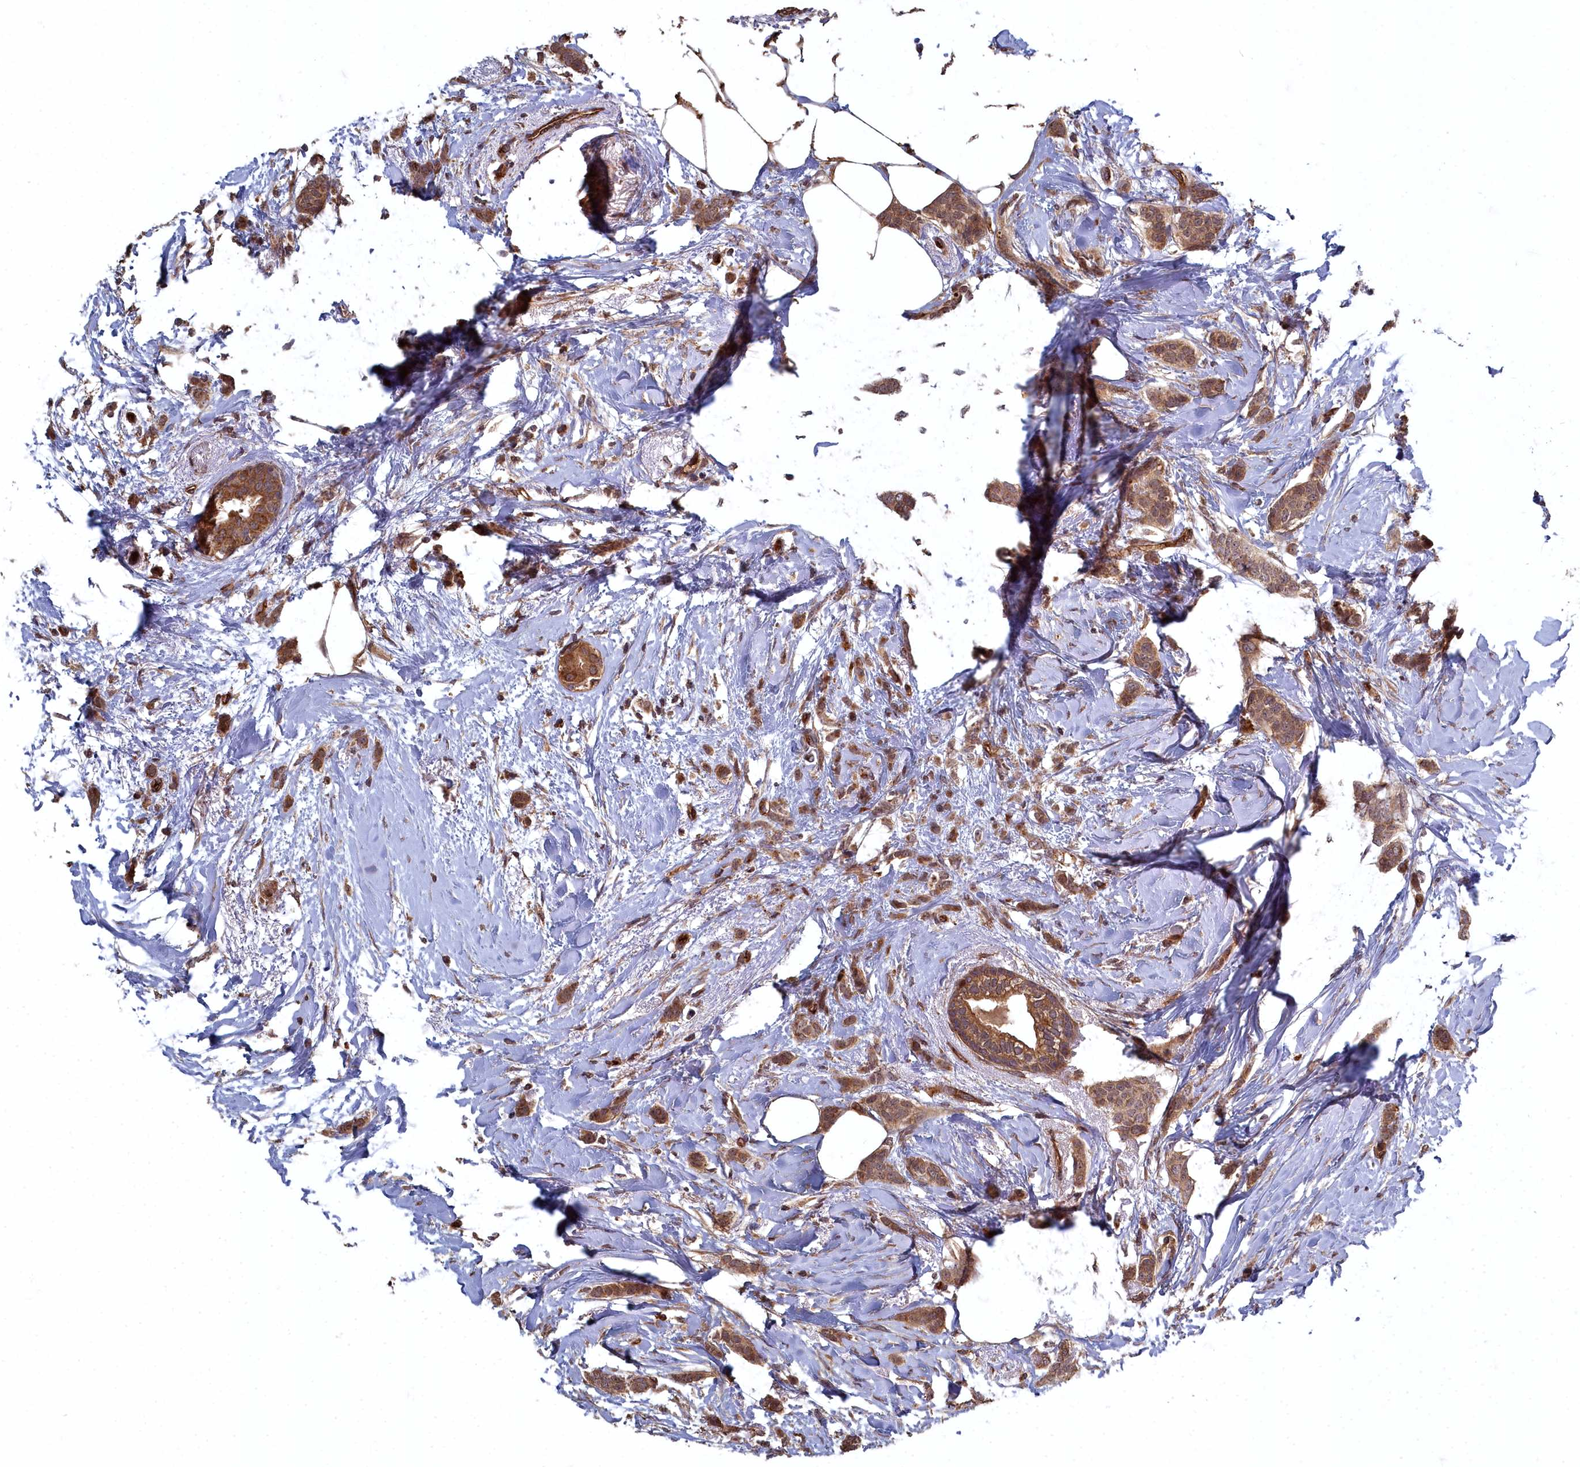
{"staining": {"intensity": "moderate", "quantity": ">75%", "location": "cytoplasmic/membranous"}, "tissue": "breast cancer", "cell_type": "Tumor cells", "image_type": "cancer", "snomed": [{"axis": "morphology", "description": "Duct carcinoma"}, {"axis": "topography", "description": "Breast"}], "caption": "A high-resolution photomicrograph shows IHC staining of breast cancer, which demonstrates moderate cytoplasmic/membranous staining in approximately >75% of tumor cells.", "gene": "TSPYL4", "patient": {"sex": "female", "age": 72}}